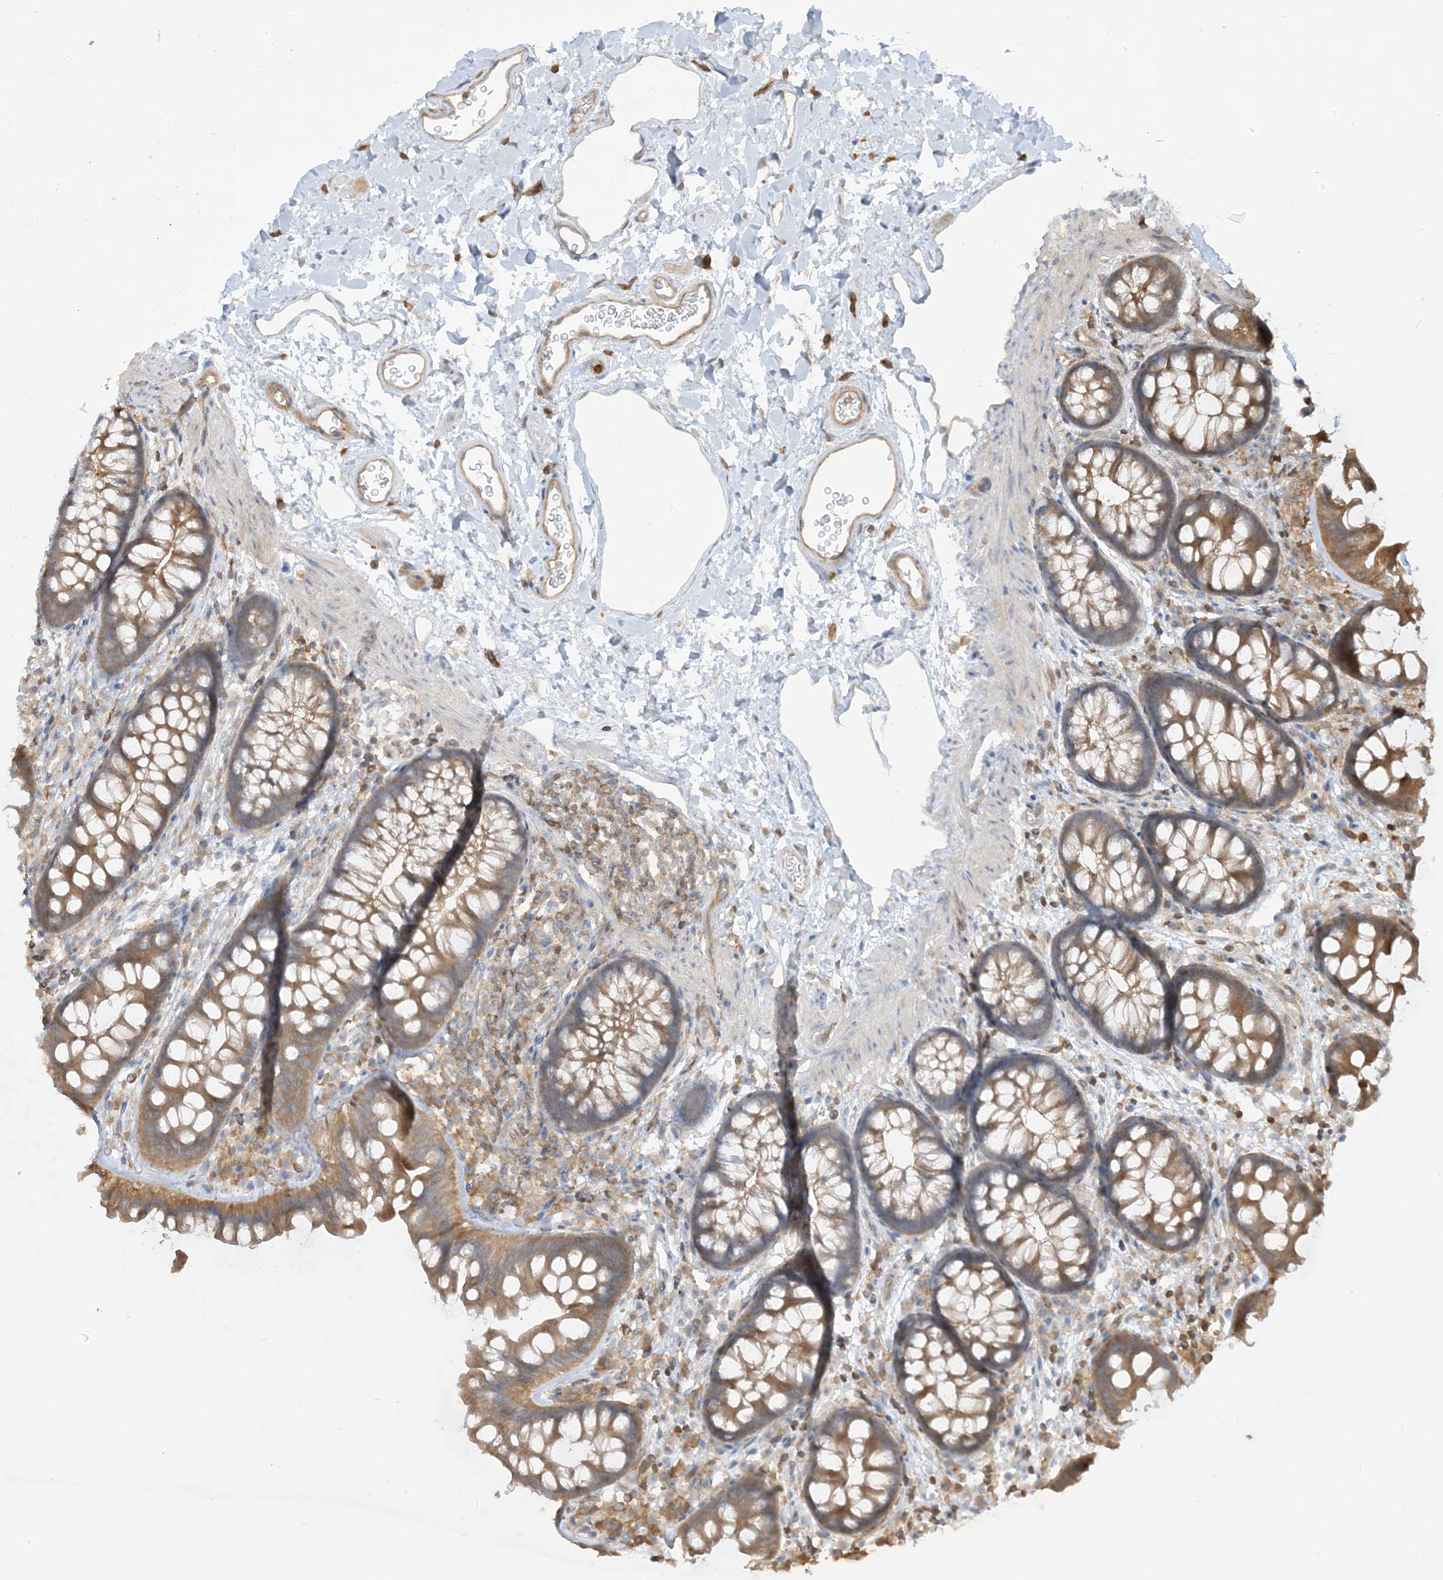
{"staining": {"intensity": "moderate", "quantity": "25%-75%", "location": "cytoplasmic/membranous"}, "tissue": "colon", "cell_type": "Endothelial cells", "image_type": "normal", "snomed": [{"axis": "morphology", "description": "Normal tissue, NOS"}, {"axis": "topography", "description": "Colon"}], "caption": "Approximately 25%-75% of endothelial cells in benign colon demonstrate moderate cytoplasmic/membranous protein staining as visualized by brown immunohistochemical staining.", "gene": "CAPZB", "patient": {"sex": "female", "age": 62}}